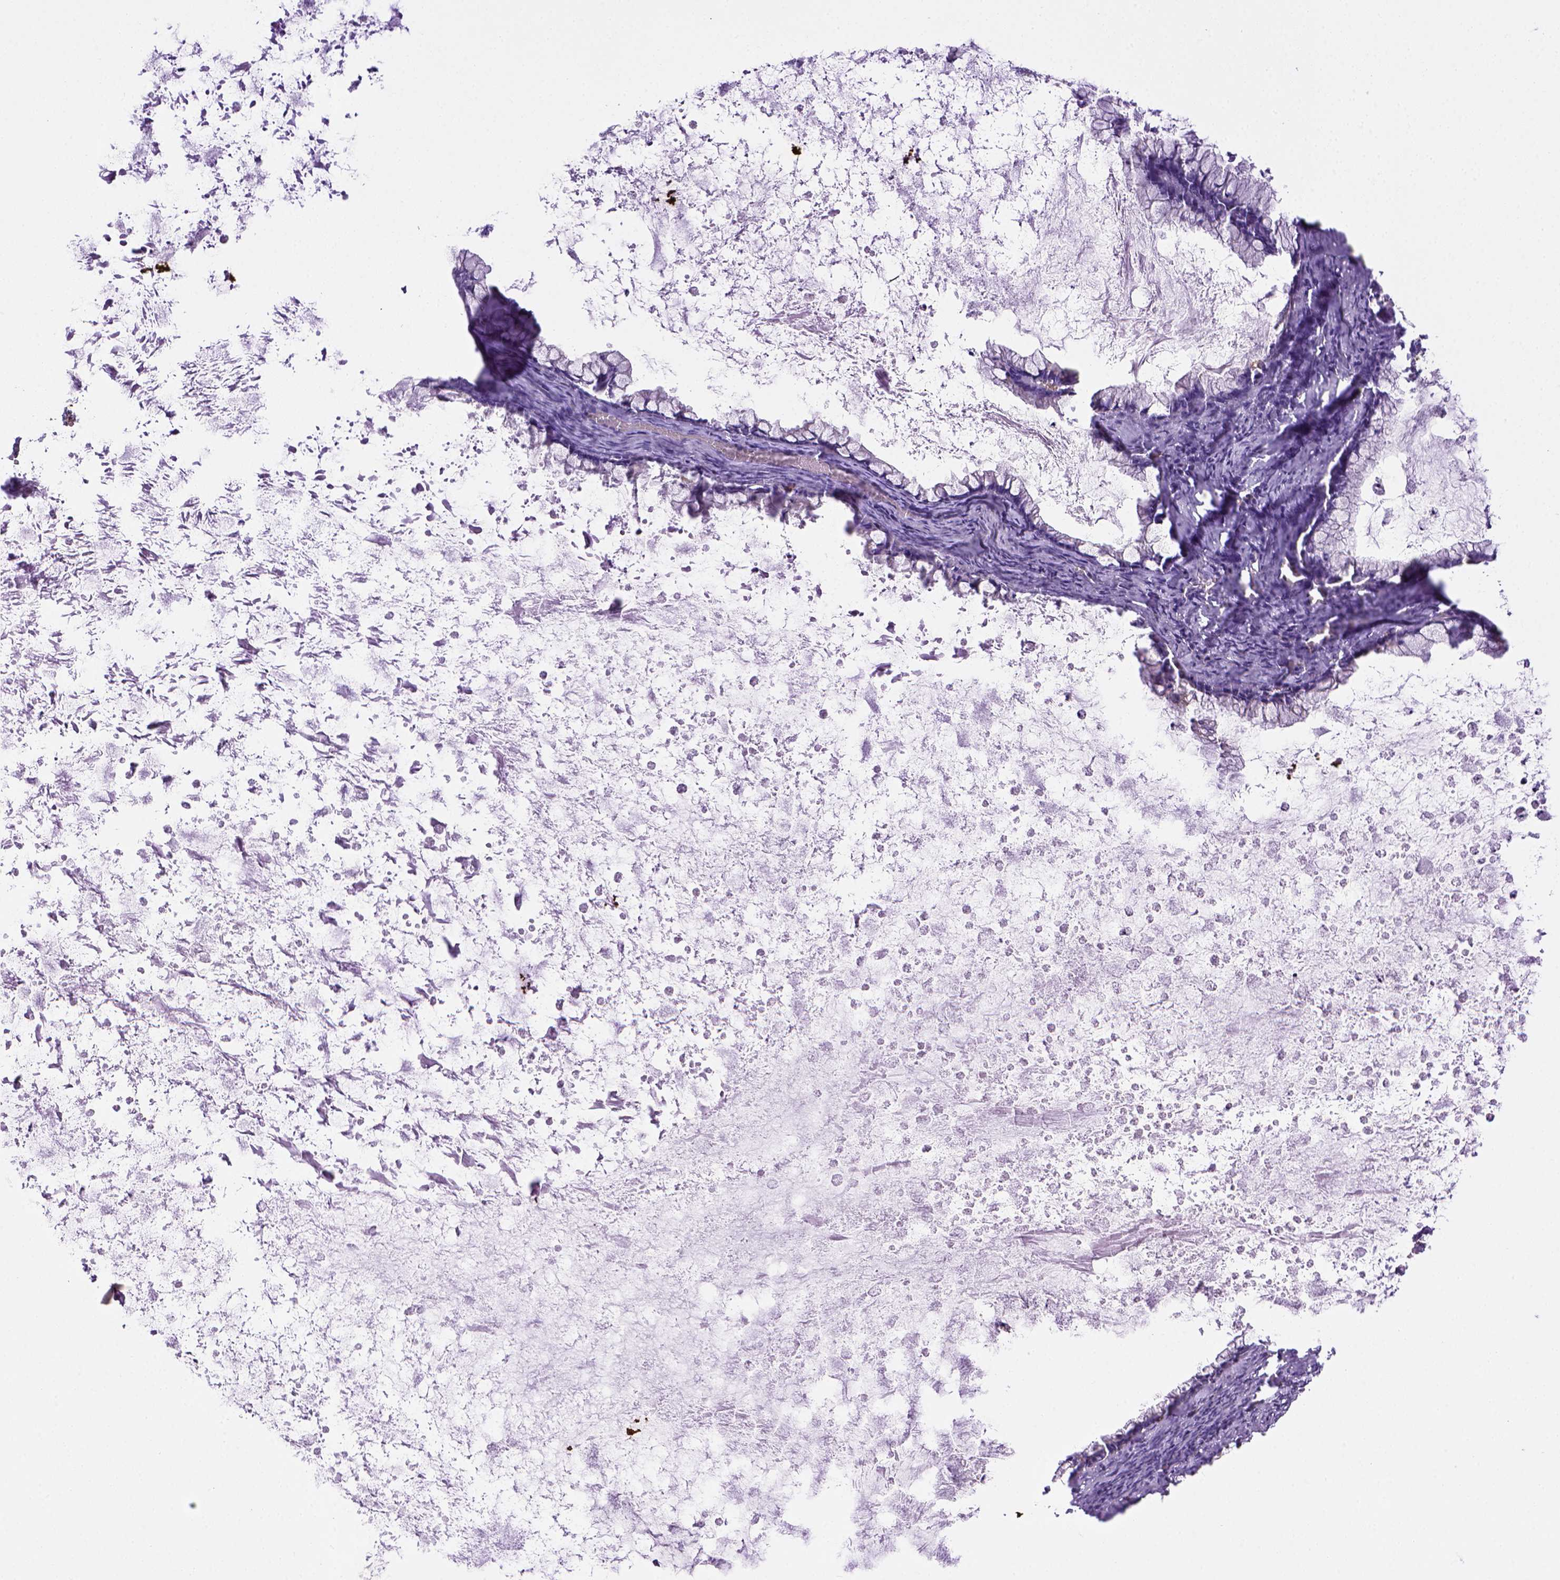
{"staining": {"intensity": "negative", "quantity": "none", "location": "none"}, "tissue": "ovarian cancer", "cell_type": "Tumor cells", "image_type": "cancer", "snomed": [{"axis": "morphology", "description": "Cystadenocarcinoma, mucinous, NOS"}, {"axis": "topography", "description": "Ovary"}], "caption": "The immunohistochemistry (IHC) image has no significant positivity in tumor cells of ovarian mucinous cystadenocarcinoma tissue. Brightfield microscopy of immunohistochemistry stained with DAB (brown) and hematoxylin (blue), captured at high magnification.", "gene": "CD68", "patient": {"sex": "female", "age": 67}}